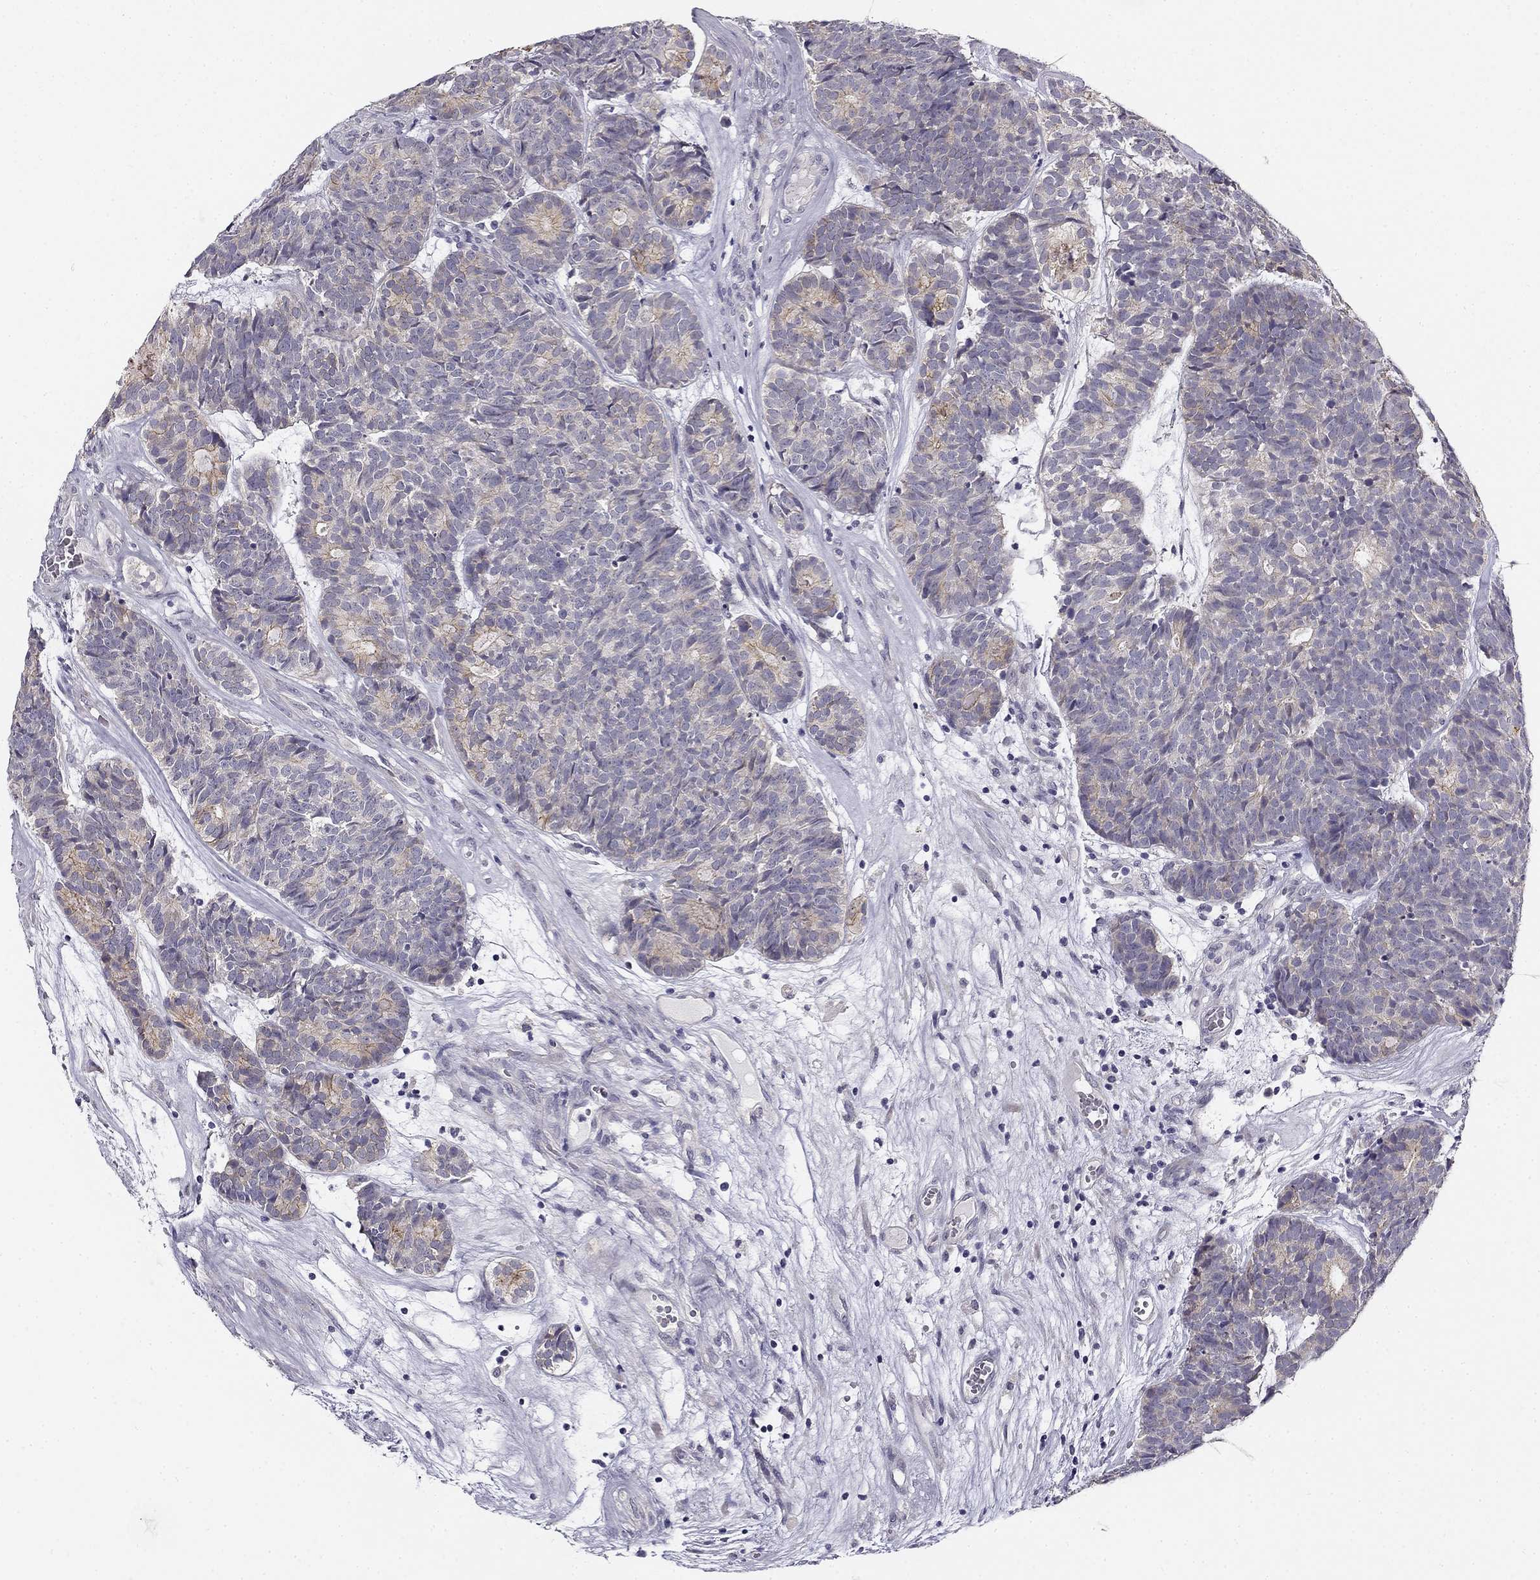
{"staining": {"intensity": "strong", "quantity": "<25%", "location": "cytoplasmic/membranous"}, "tissue": "head and neck cancer", "cell_type": "Tumor cells", "image_type": "cancer", "snomed": [{"axis": "morphology", "description": "Adenocarcinoma, NOS"}, {"axis": "topography", "description": "Head-Neck"}], "caption": "Immunohistochemical staining of head and neck cancer (adenocarcinoma) displays strong cytoplasmic/membranous protein staining in about <25% of tumor cells. (DAB IHC, brown staining for protein, blue staining for nuclei).", "gene": "CNR1", "patient": {"sex": "female", "age": 81}}